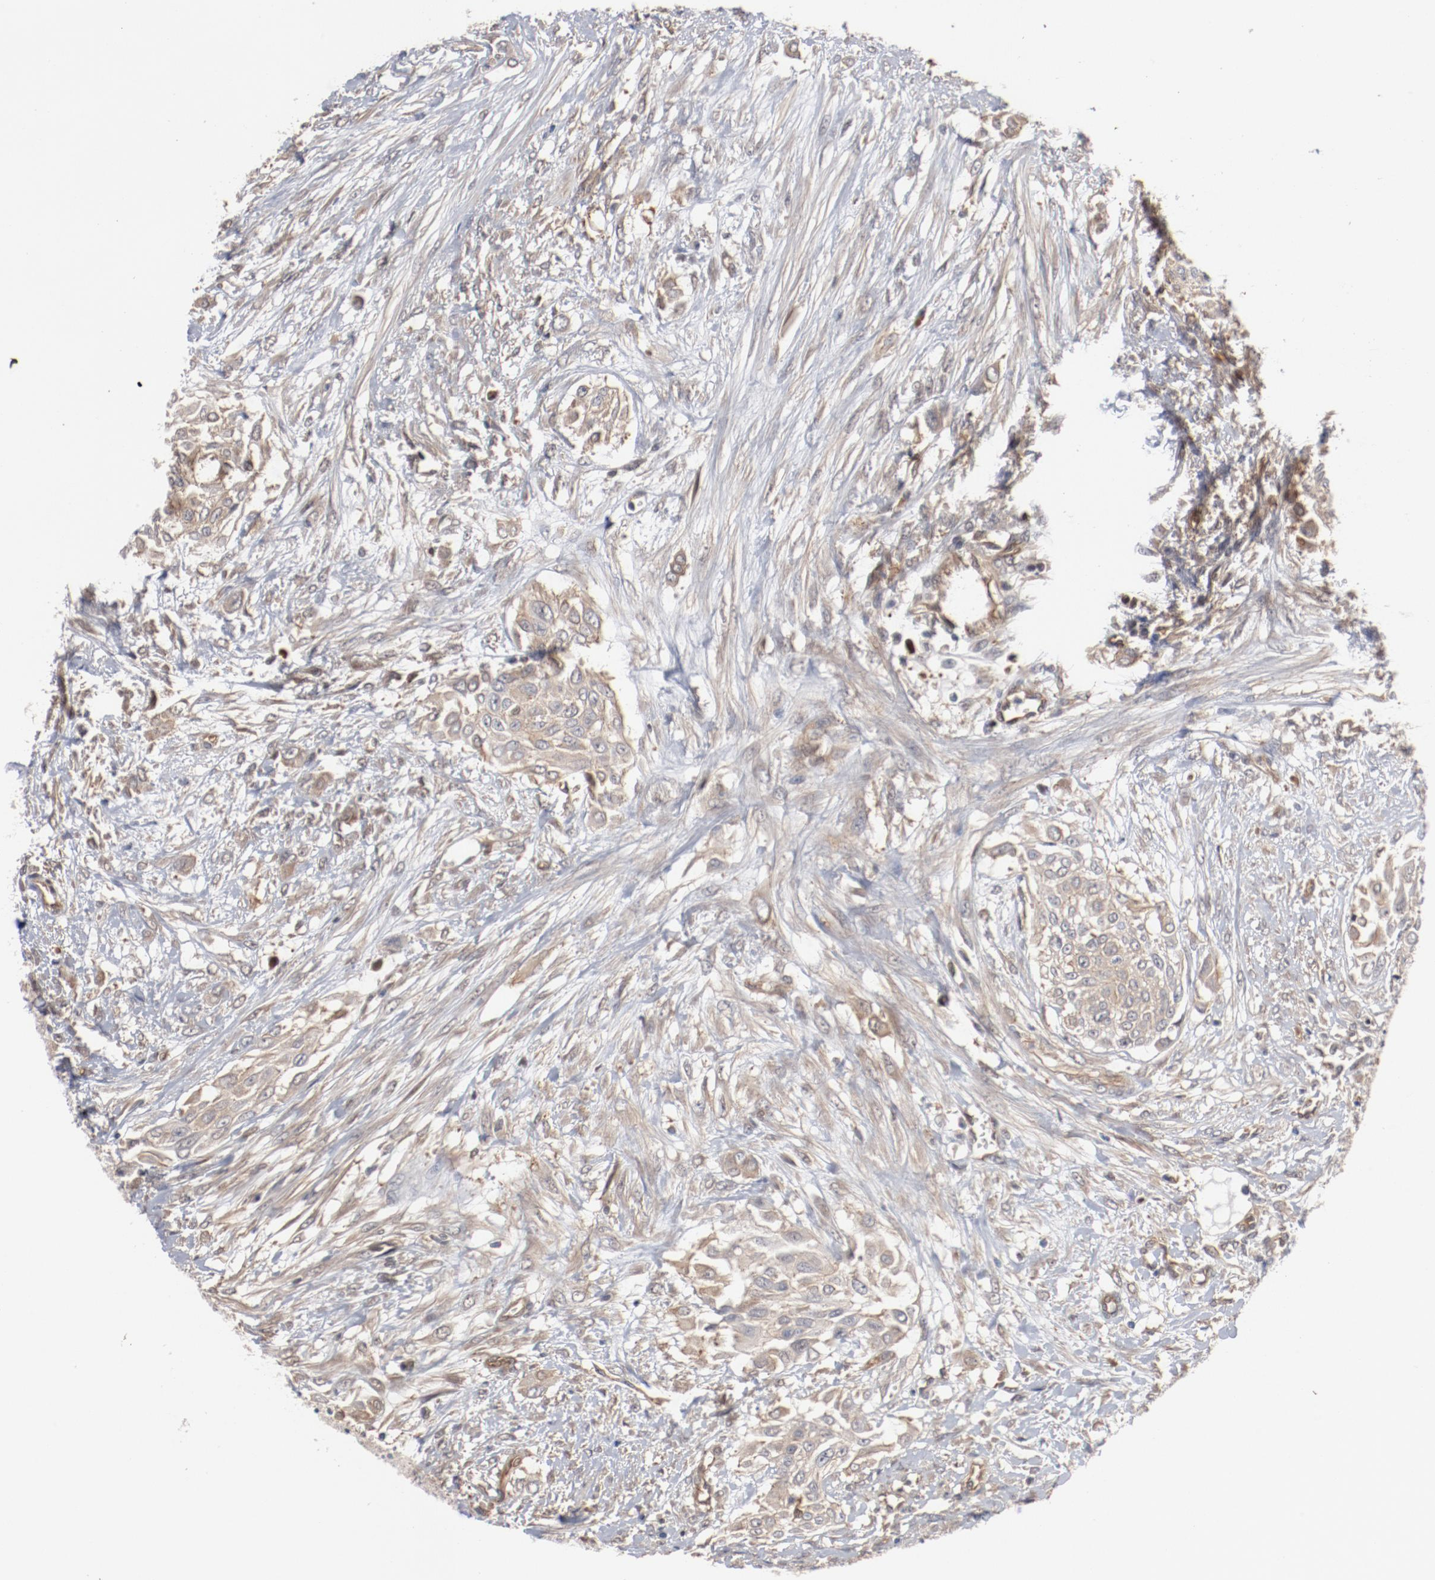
{"staining": {"intensity": "negative", "quantity": "none", "location": "none"}, "tissue": "urothelial cancer", "cell_type": "Tumor cells", "image_type": "cancer", "snomed": [{"axis": "morphology", "description": "Urothelial carcinoma, High grade"}, {"axis": "topography", "description": "Urinary bladder"}], "caption": "Immunohistochemistry (IHC) of human urothelial carcinoma (high-grade) displays no expression in tumor cells.", "gene": "PITPNM2", "patient": {"sex": "male", "age": 57}}